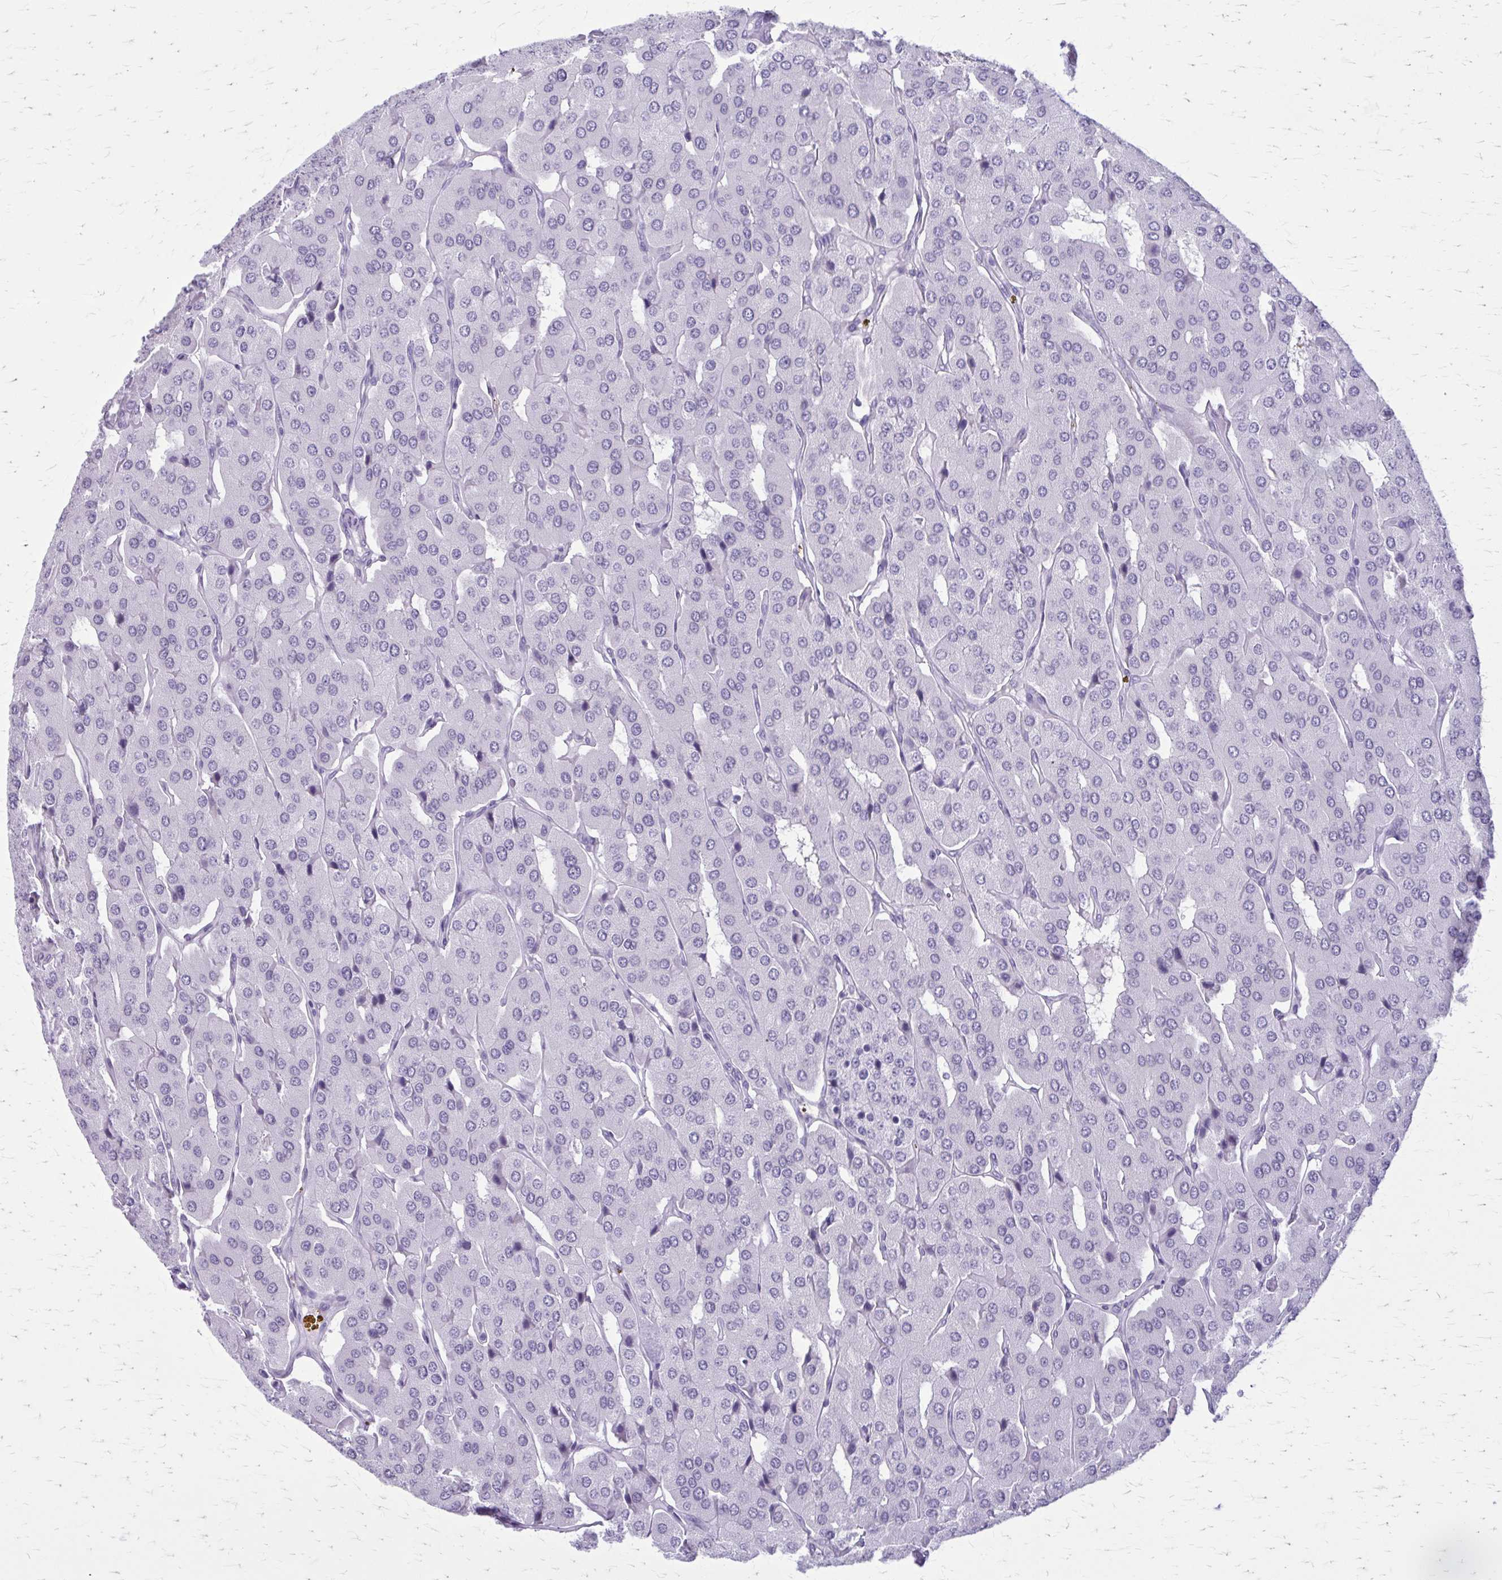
{"staining": {"intensity": "negative", "quantity": "none", "location": "none"}, "tissue": "parathyroid gland", "cell_type": "Glandular cells", "image_type": "normal", "snomed": [{"axis": "morphology", "description": "Normal tissue, NOS"}, {"axis": "morphology", "description": "Adenoma, NOS"}, {"axis": "topography", "description": "Parathyroid gland"}], "caption": "Immunohistochemistry of unremarkable human parathyroid gland exhibits no expression in glandular cells.", "gene": "GAD1", "patient": {"sex": "female", "age": 86}}